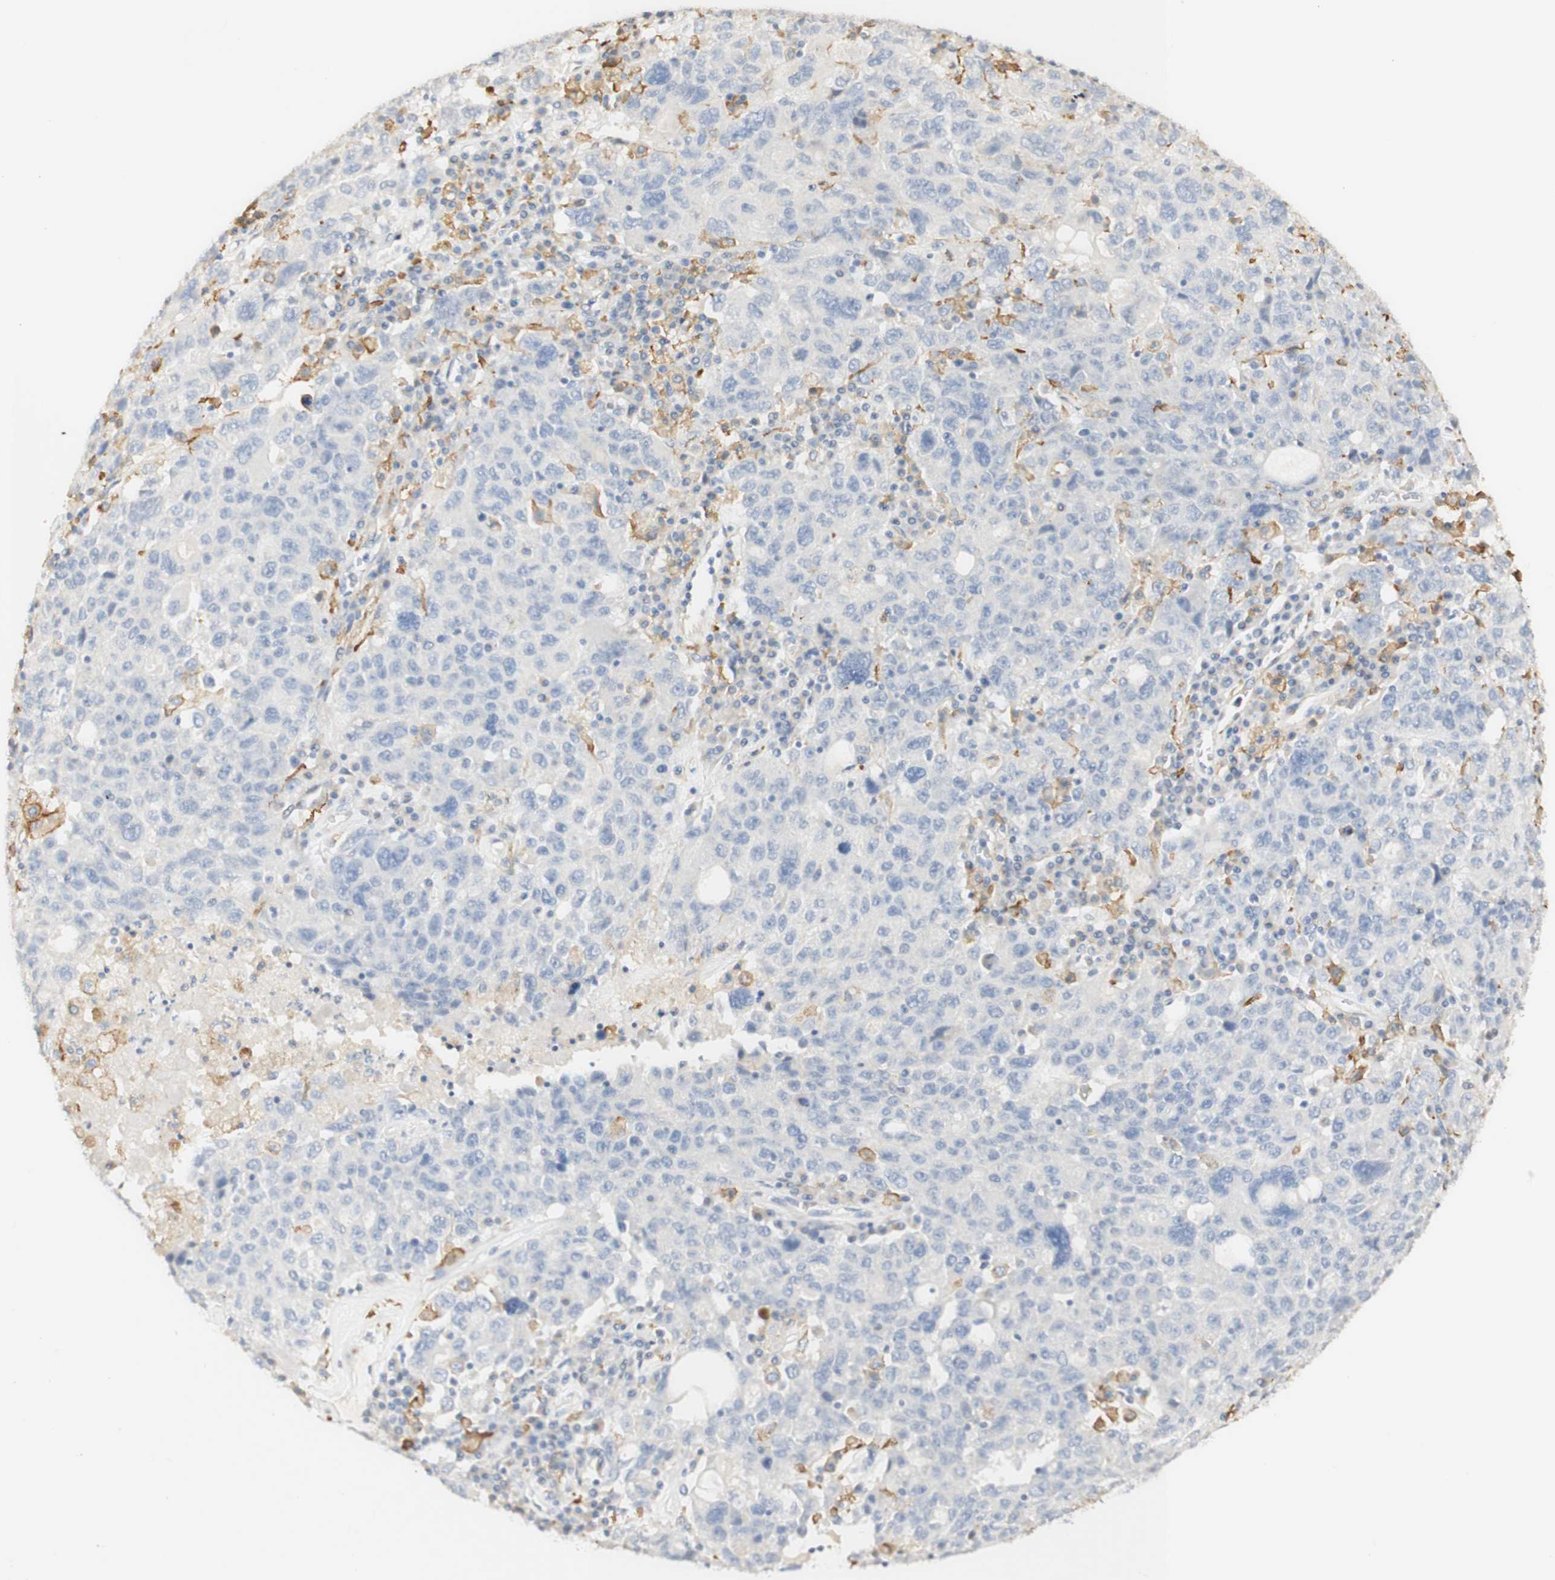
{"staining": {"intensity": "negative", "quantity": "none", "location": "none"}, "tissue": "ovarian cancer", "cell_type": "Tumor cells", "image_type": "cancer", "snomed": [{"axis": "morphology", "description": "Carcinoma, endometroid"}, {"axis": "topography", "description": "Ovary"}], "caption": "Immunohistochemistry photomicrograph of neoplastic tissue: ovarian cancer stained with DAB displays no significant protein expression in tumor cells.", "gene": "FCGRT", "patient": {"sex": "female", "age": 62}}